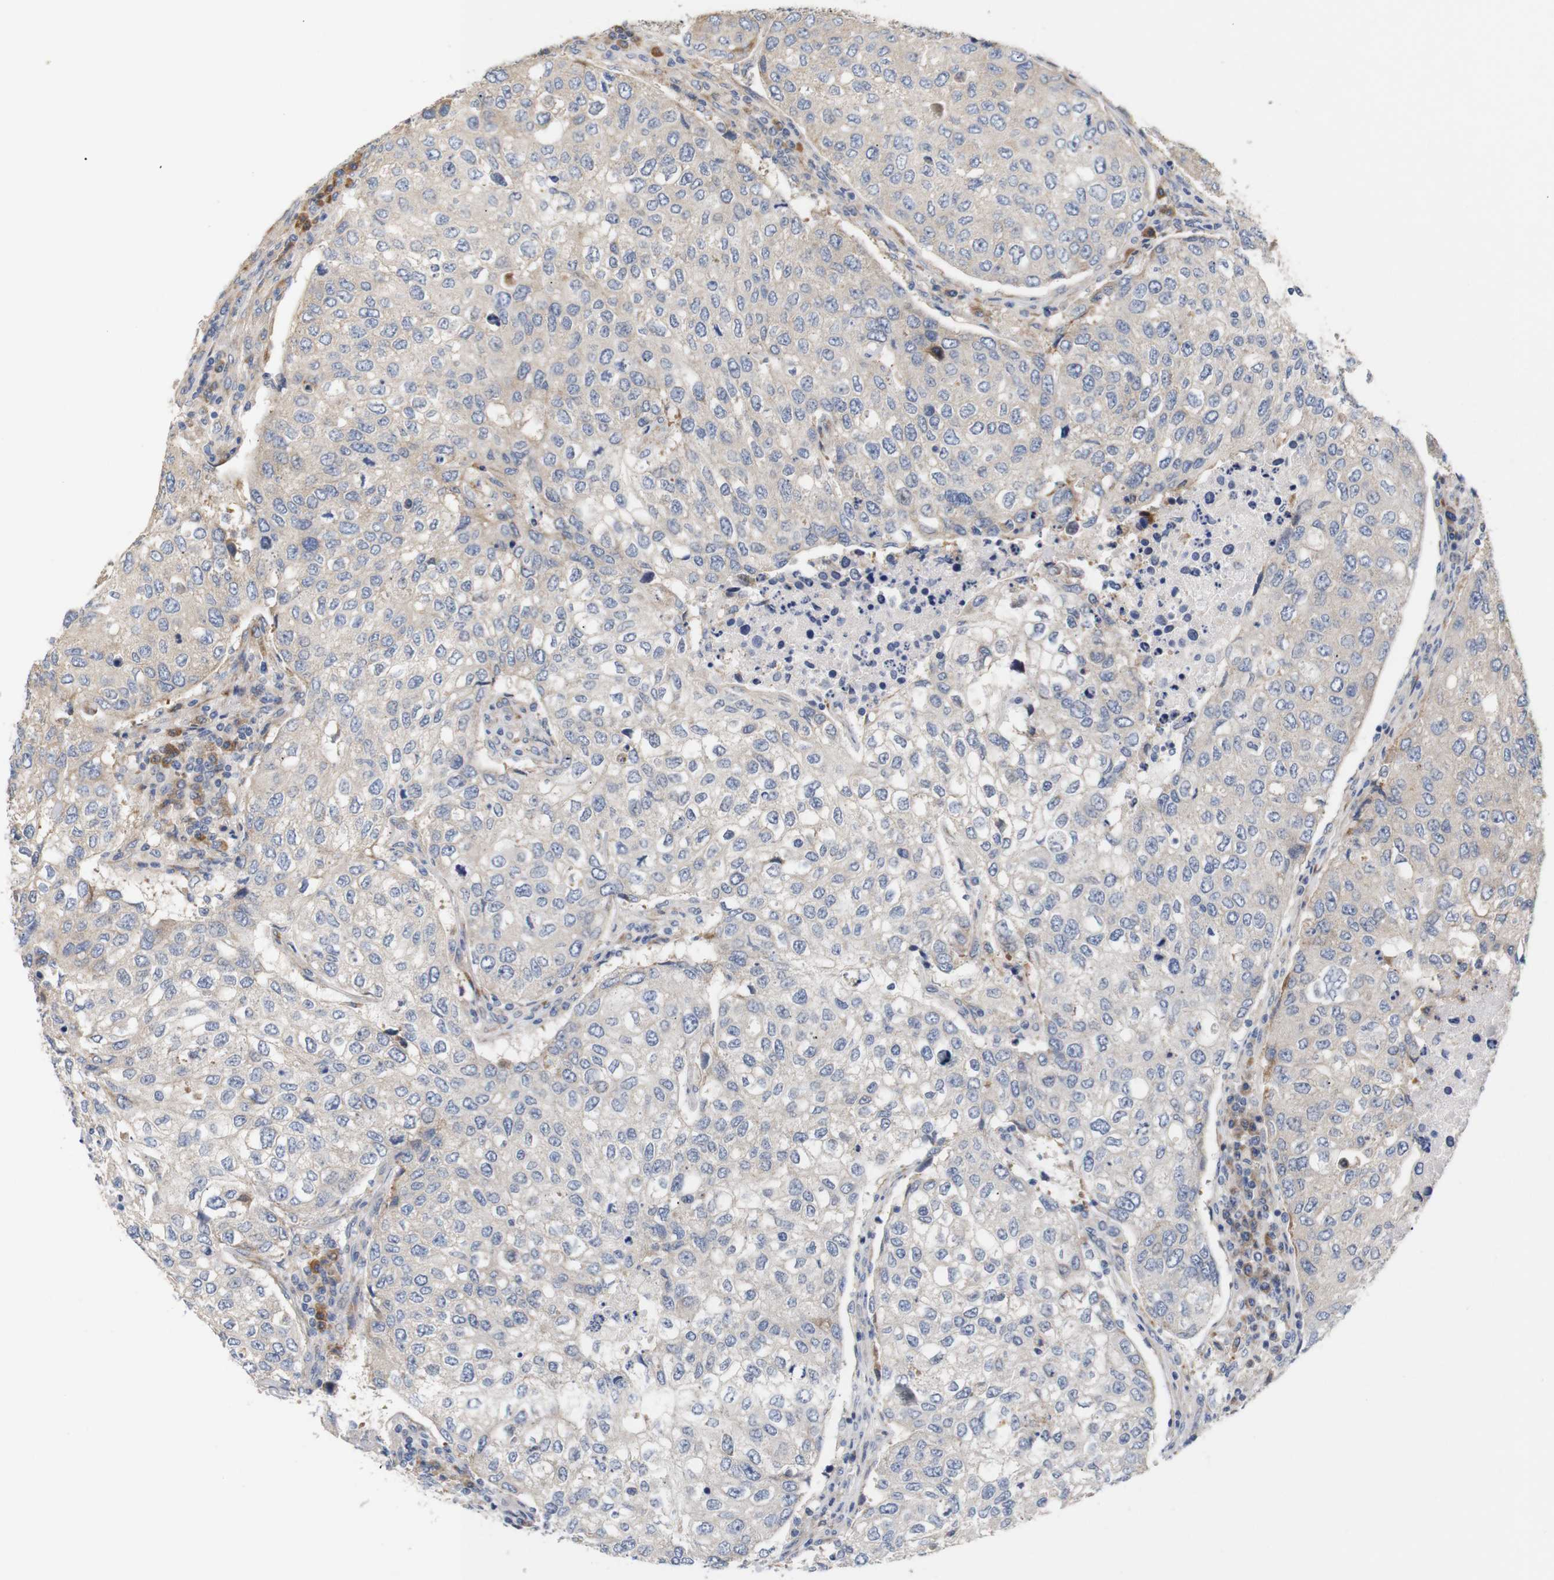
{"staining": {"intensity": "moderate", "quantity": "25%-75%", "location": "cytoplasmic/membranous"}, "tissue": "urothelial cancer", "cell_type": "Tumor cells", "image_type": "cancer", "snomed": [{"axis": "morphology", "description": "Urothelial carcinoma, High grade"}, {"axis": "topography", "description": "Lymph node"}, {"axis": "topography", "description": "Urinary bladder"}], "caption": "Immunohistochemical staining of human urothelial carcinoma (high-grade) displays moderate cytoplasmic/membranous protein positivity in approximately 25%-75% of tumor cells.", "gene": "TRIM5", "patient": {"sex": "male", "age": 51}}